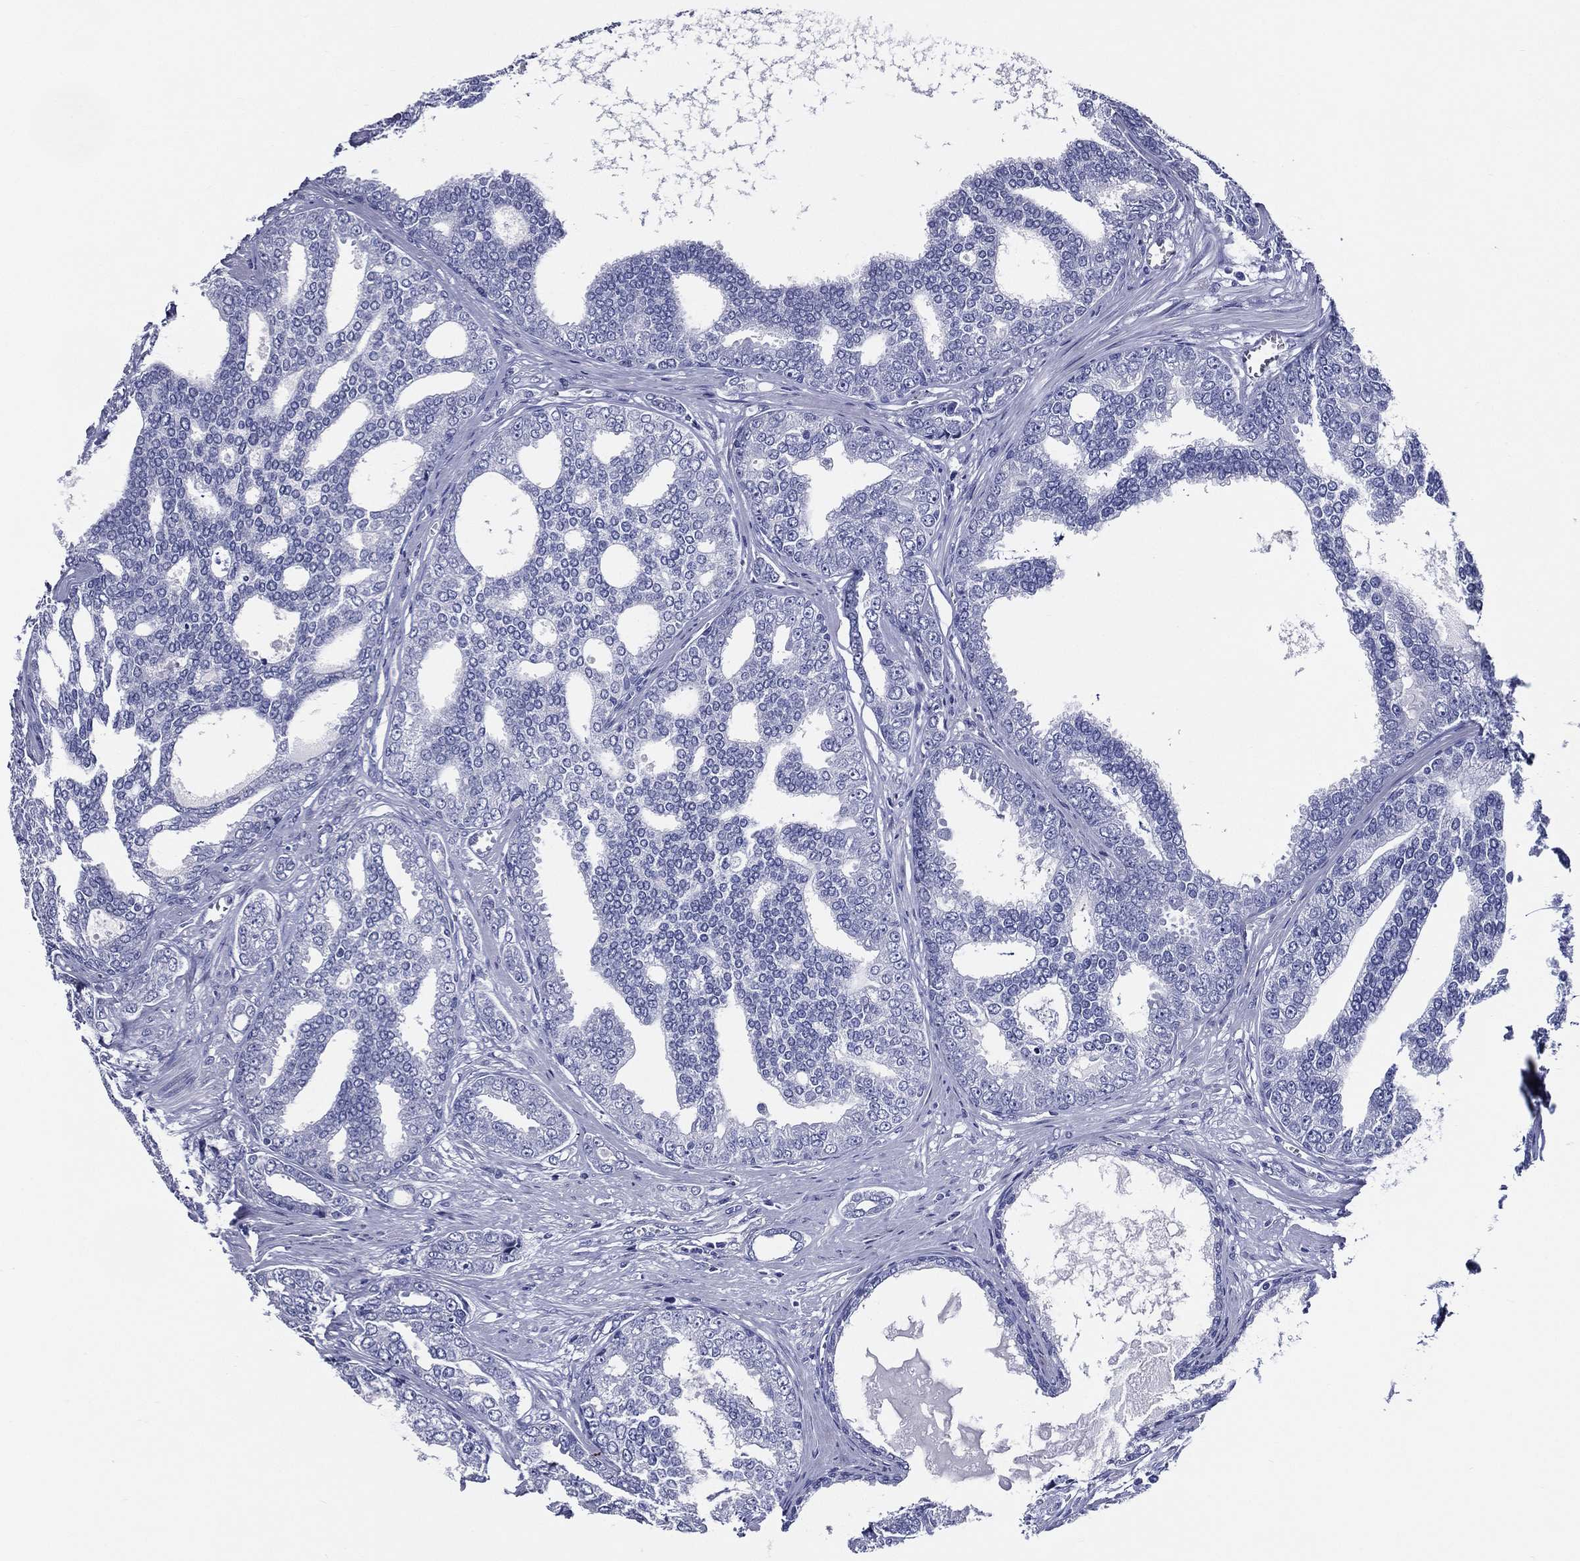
{"staining": {"intensity": "negative", "quantity": "none", "location": "none"}, "tissue": "prostate cancer", "cell_type": "Tumor cells", "image_type": "cancer", "snomed": [{"axis": "morphology", "description": "Adenocarcinoma, NOS"}, {"axis": "topography", "description": "Prostate"}], "caption": "Immunohistochemistry (IHC) image of neoplastic tissue: prostate adenocarcinoma stained with DAB (3,3'-diaminobenzidine) shows no significant protein positivity in tumor cells. (DAB (3,3'-diaminobenzidine) immunohistochemistry (IHC), high magnification).", "gene": "ACE2", "patient": {"sex": "male", "age": 67}}